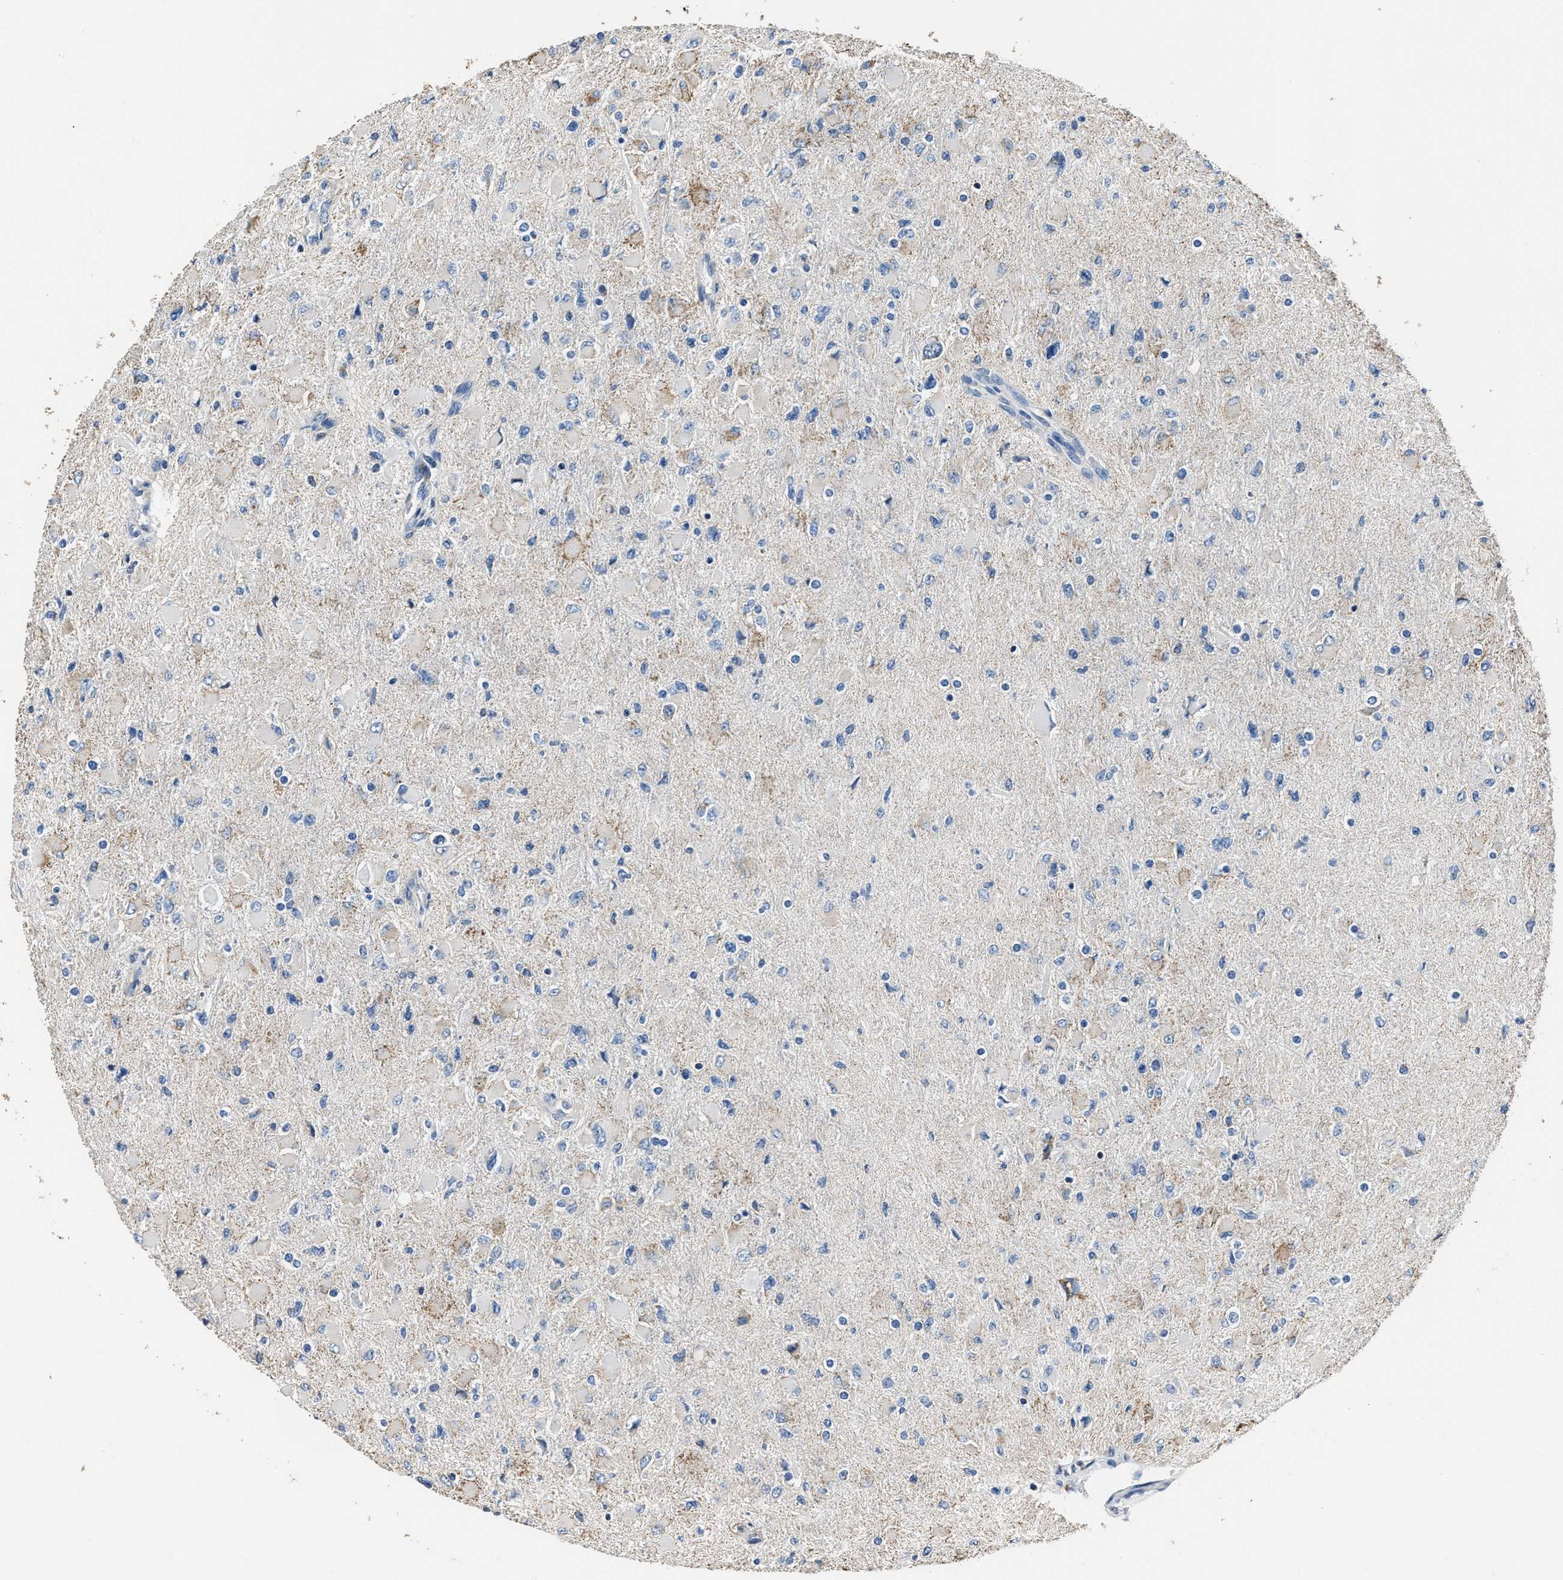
{"staining": {"intensity": "weak", "quantity": "25%-75%", "location": "cytoplasmic/membranous"}, "tissue": "glioma", "cell_type": "Tumor cells", "image_type": "cancer", "snomed": [{"axis": "morphology", "description": "Glioma, malignant, High grade"}, {"axis": "topography", "description": "Cerebral cortex"}], "caption": "Immunohistochemical staining of human glioma demonstrates low levels of weak cytoplasmic/membranous protein staining in about 25%-75% of tumor cells. (DAB (3,3'-diaminobenzidine) = brown stain, brightfield microscopy at high magnification).", "gene": "NSUN5", "patient": {"sex": "female", "age": 36}}